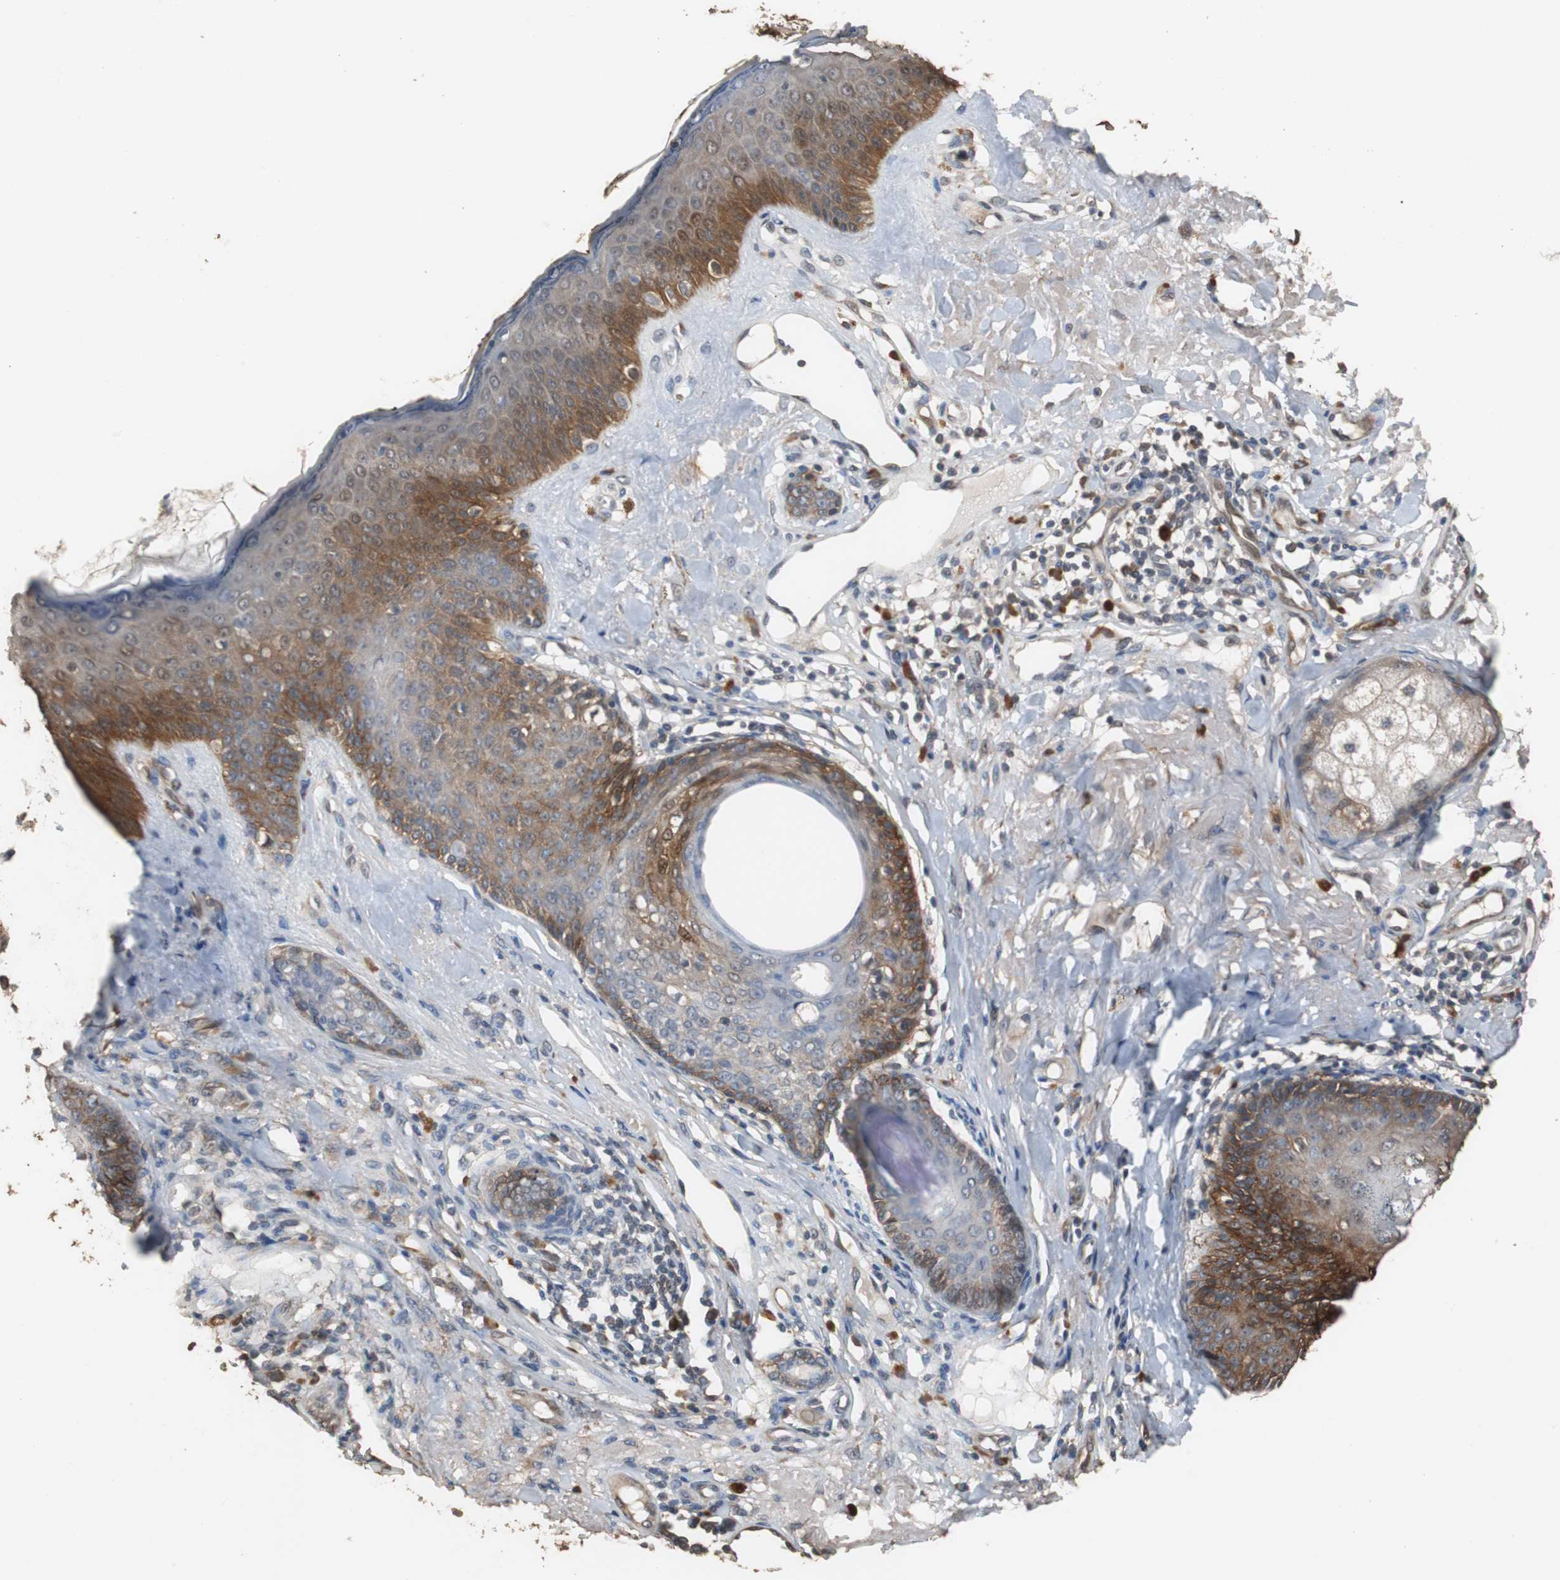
{"staining": {"intensity": "strong", "quantity": ">75%", "location": "cytoplasmic/membranous,nuclear"}, "tissue": "skin cancer", "cell_type": "Tumor cells", "image_type": "cancer", "snomed": [{"axis": "morphology", "description": "Basal cell carcinoma"}, {"axis": "topography", "description": "Skin"}], "caption": "Human skin basal cell carcinoma stained for a protein (brown) reveals strong cytoplasmic/membranous and nuclear positive staining in approximately >75% of tumor cells.", "gene": "NDRG1", "patient": {"sex": "male", "age": 84}}